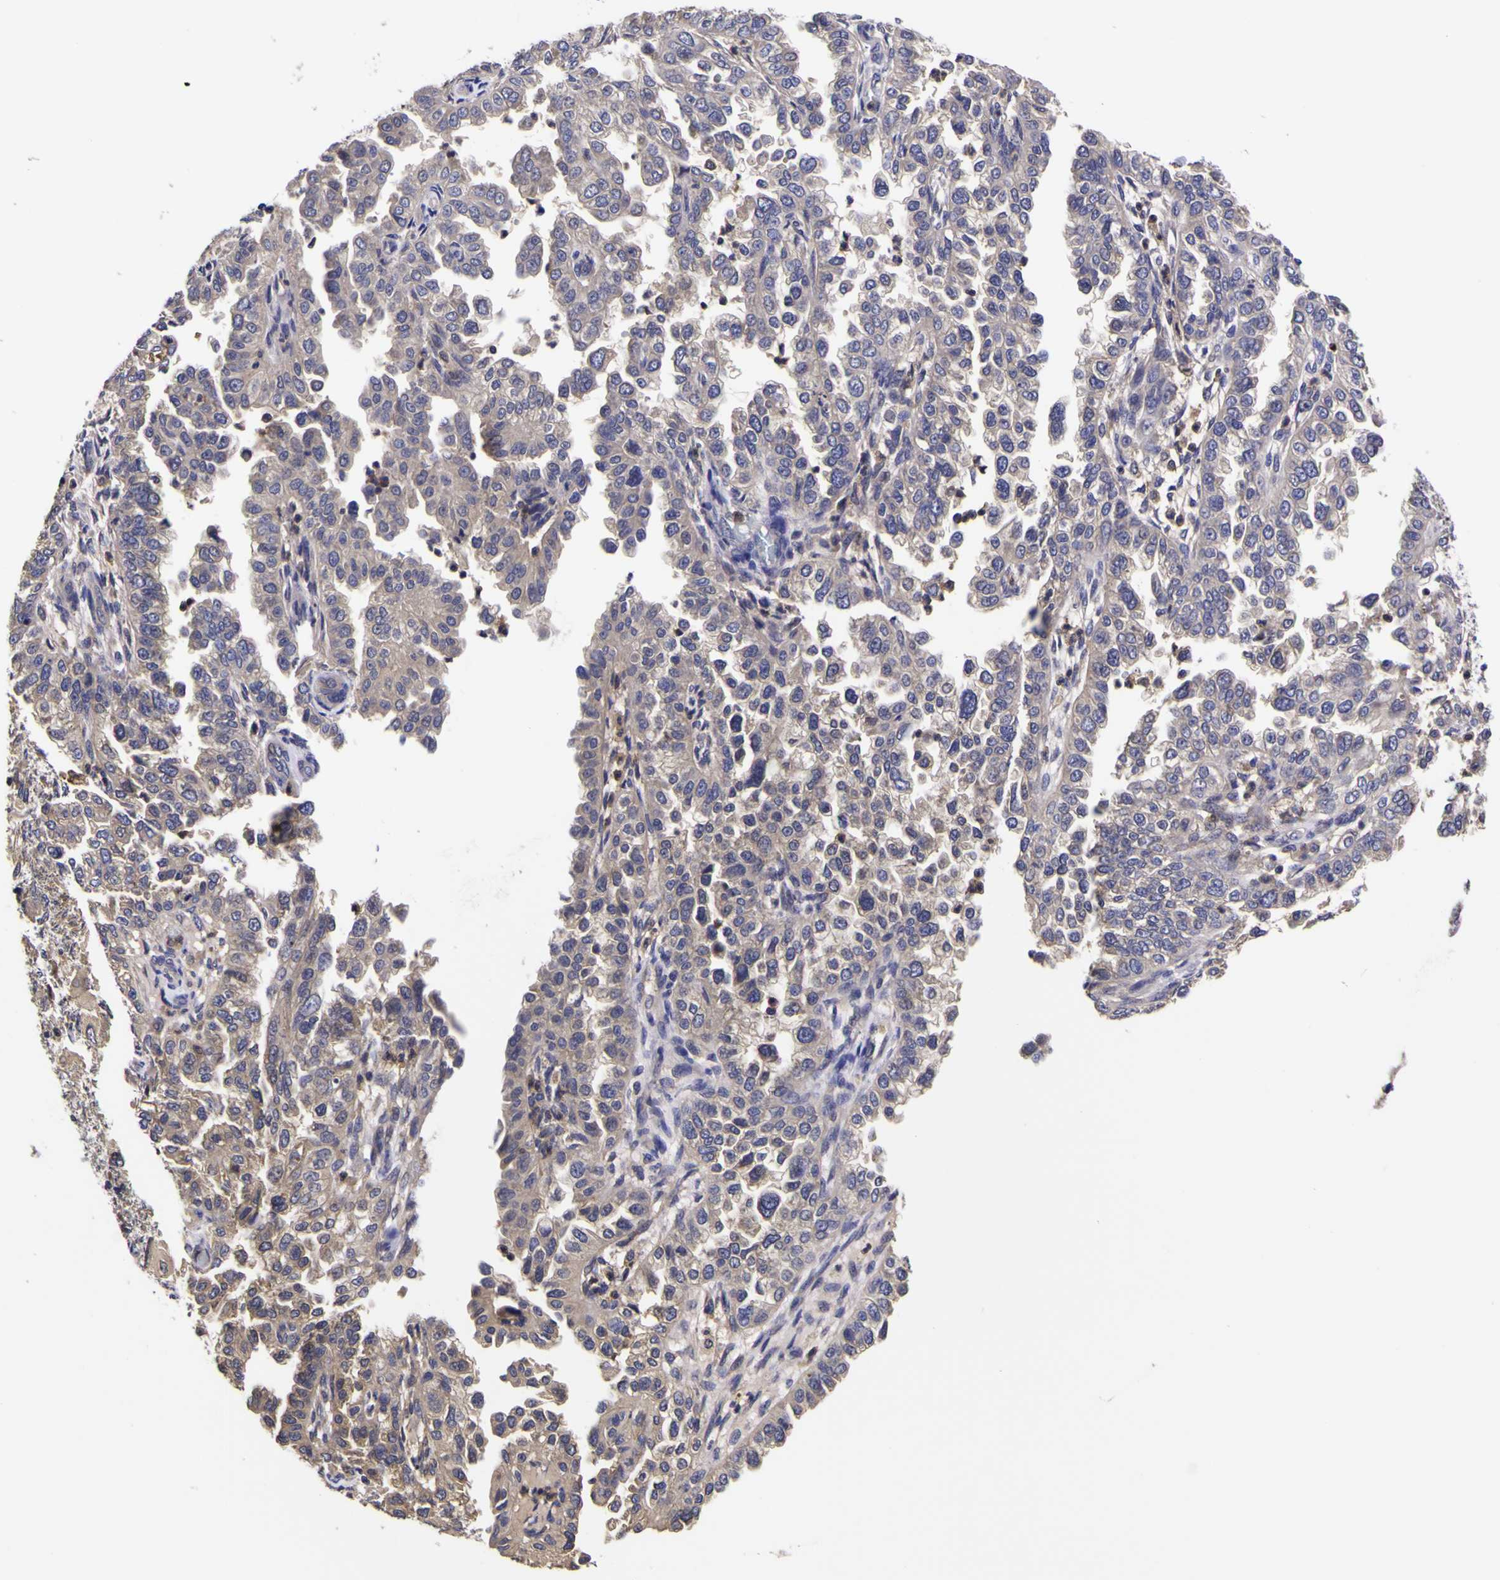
{"staining": {"intensity": "negative", "quantity": "none", "location": "none"}, "tissue": "endometrial cancer", "cell_type": "Tumor cells", "image_type": "cancer", "snomed": [{"axis": "morphology", "description": "Adenocarcinoma, NOS"}, {"axis": "topography", "description": "Endometrium"}], "caption": "Immunohistochemical staining of human endometrial adenocarcinoma shows no significant expression in tumor cells.", "gene": "MAPK14", "patient": {"sex": "female", "age": 85}}